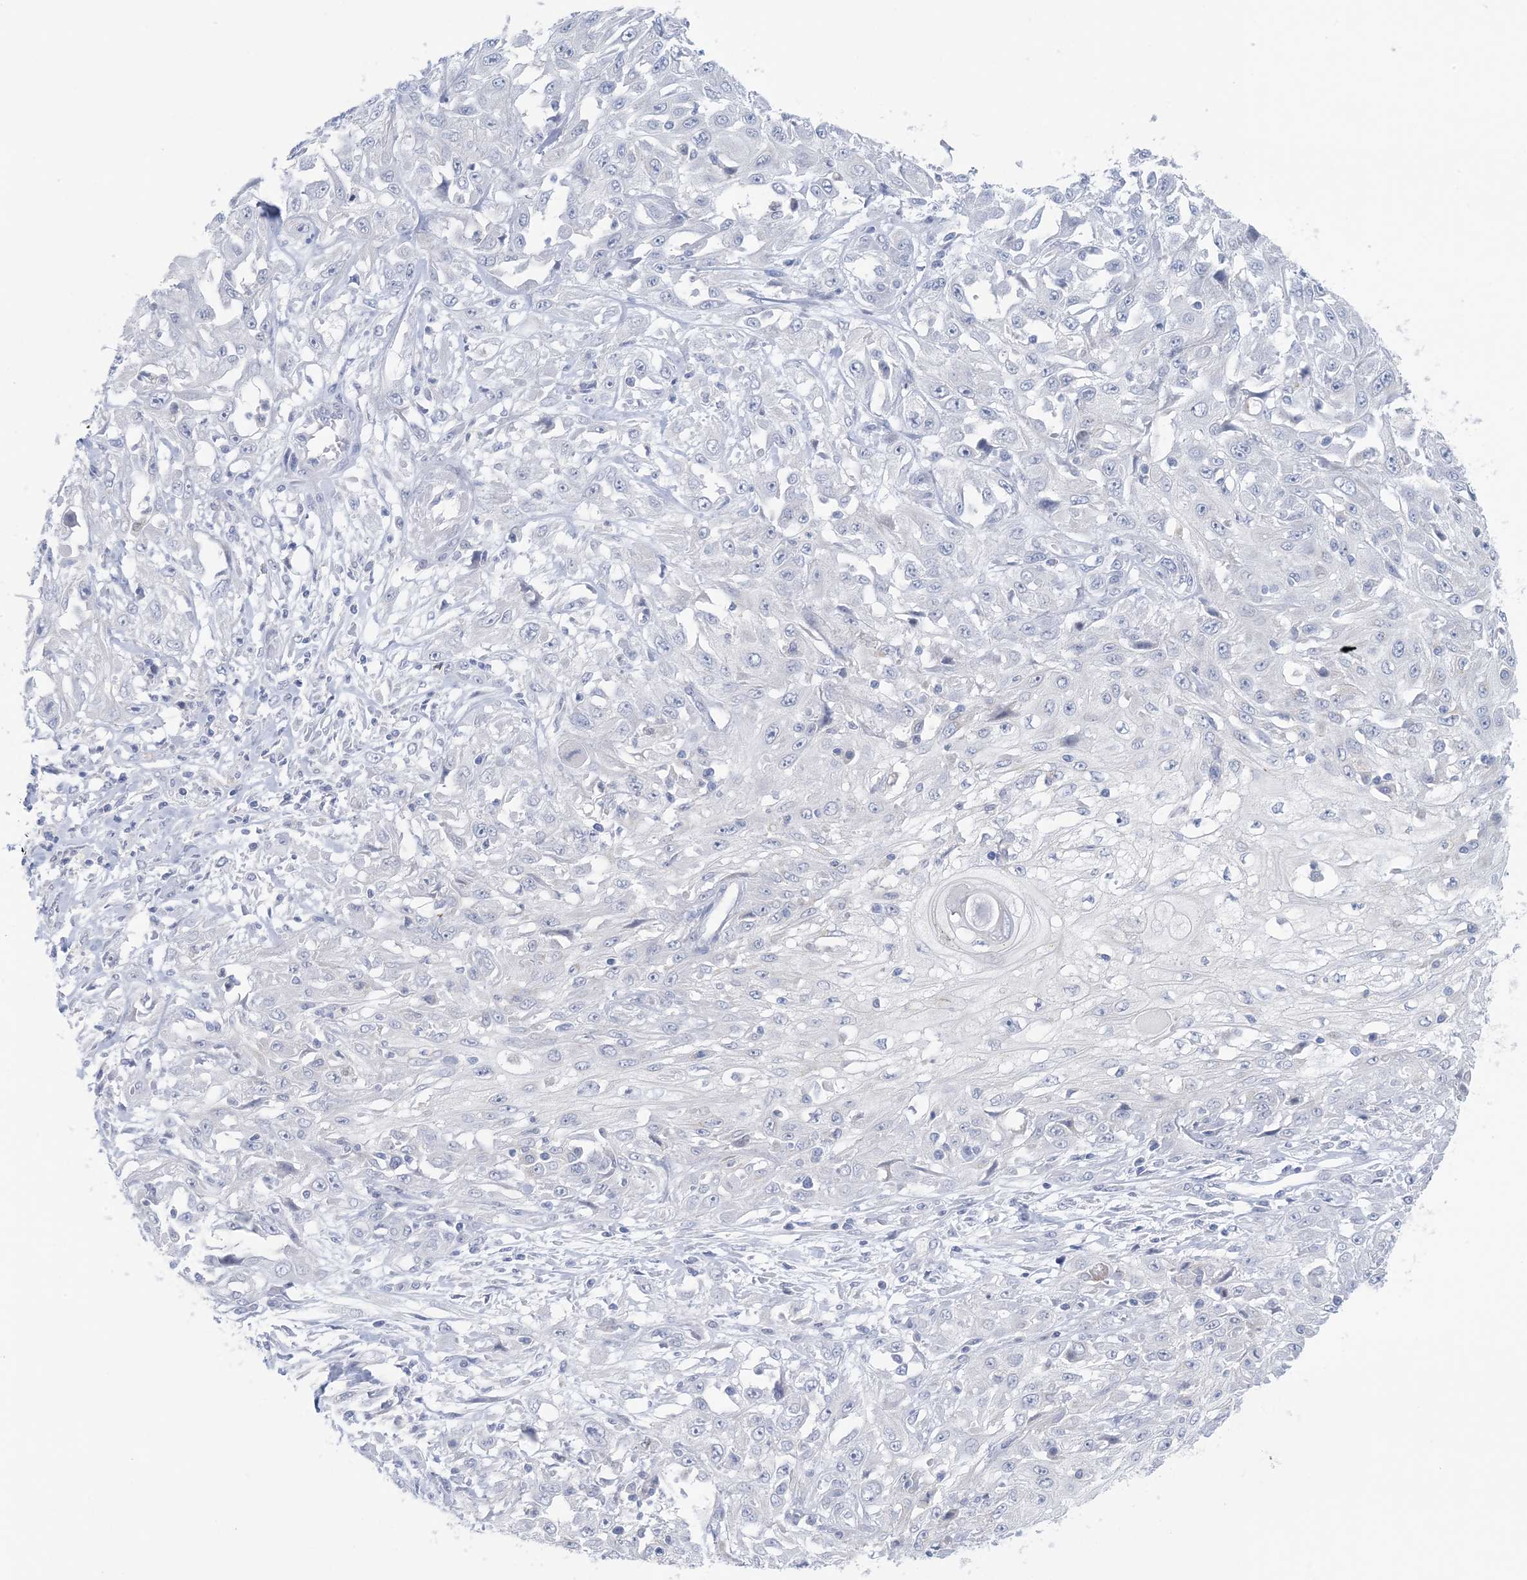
{"staining": {"intensity": "negative", "quantity": "none", "location": "none"}, "tissue": "skin cancer", "cell_type": "Tumor cells", "image_type": "cancer", "snomed": [{"axis": "morphology", "description": "Squamous cell carcinoma, NOS"}, {"axis": "morphology", "description": "Squamous cell carcinoma, metastatic, NOS"}, {"axis": "topography", "description": "Skin"}, {"axis": "topography", "description": "Lymph node"}], "caption": "Tumor cells show no significant expression in skin cancer.", "gene": "GABRG1", "patient": {"sex": "male", "age": 75}}